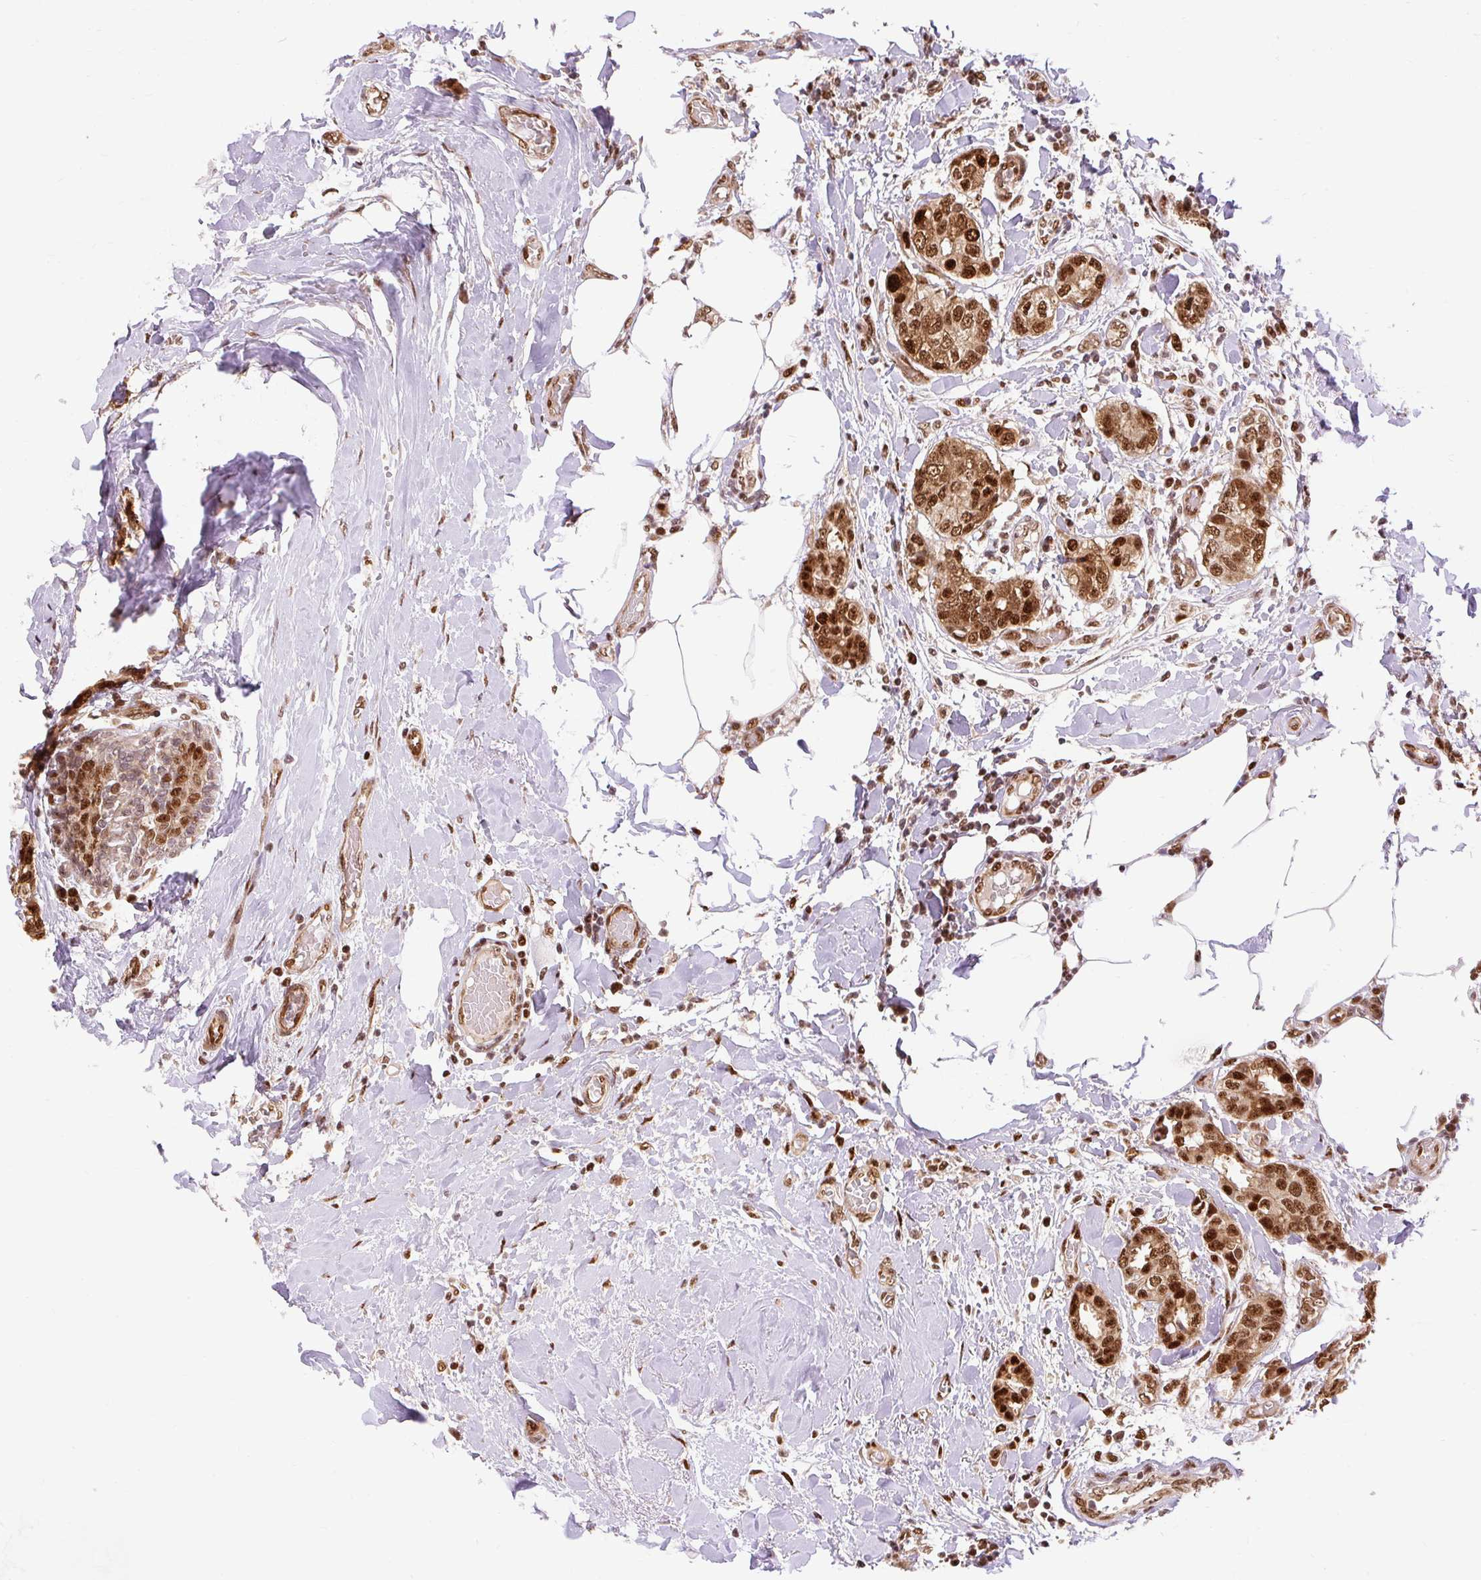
{"staining": {"intensity": "strong", "quantity": ">75%", "location": "cytoplasmic/membranous,nuclear"}, "tissue": "breast cancer", "cell_type": "Tumor cells", "image_type": "cancer", "snomed": [{"axis": "morphology", "description": "Duct carcinoma"}, {"axis": "topography", "description": "Breast"}], "caption": "Breast cancer was stained to show a protein in brown. There is high levels of strong cytoplasmic/membranous and nuclear expression in approximately >75% of tumor cells. (DAB (3,3'-diaminobenzidine) IHC, brown staining for protein, blue staining for nuclei).", "gene": "MECOM", "patient": {"sex": "female", "age": 73}}